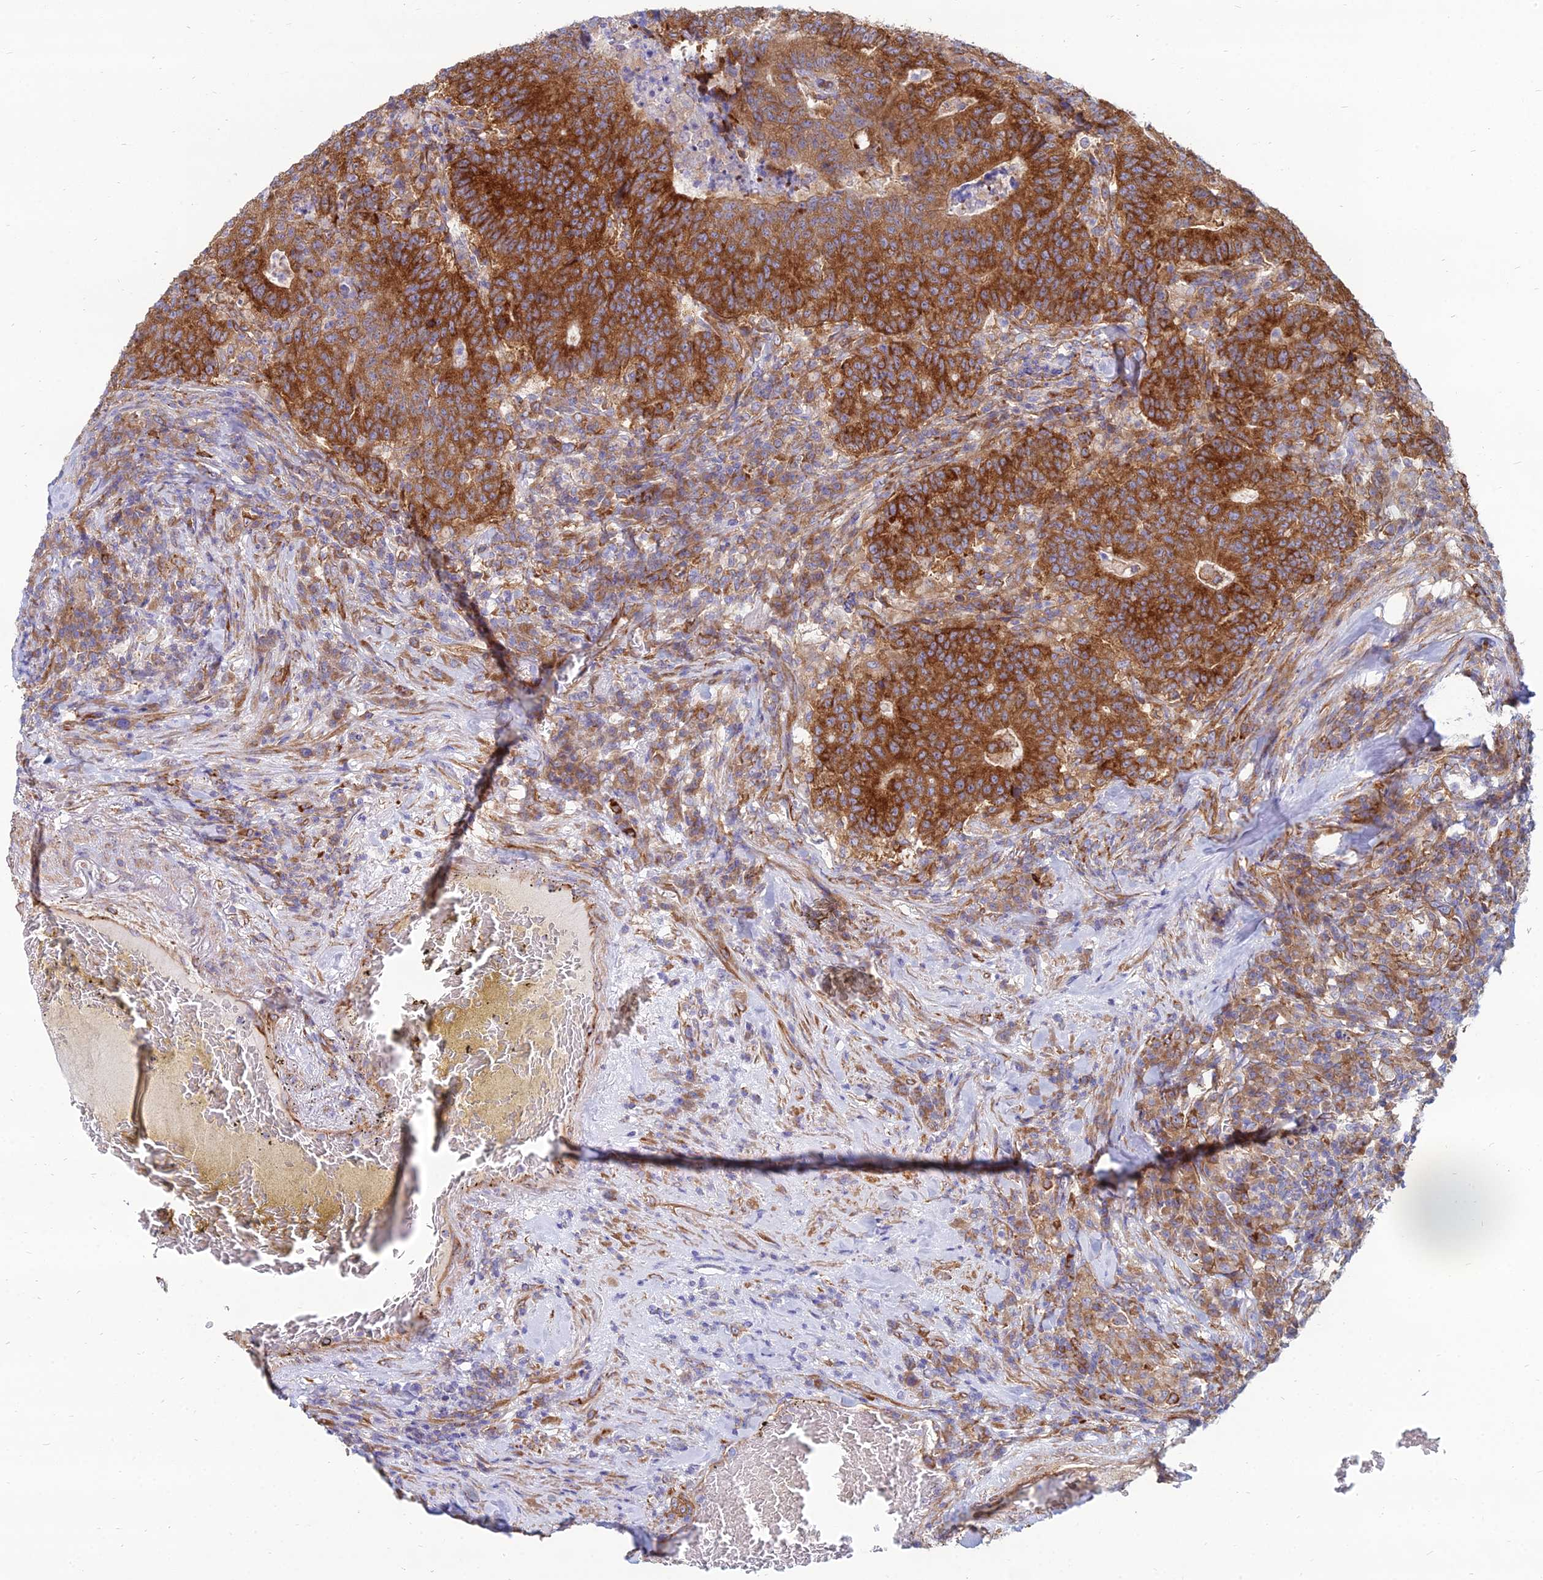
{"staining": {"intensity": "strong", "quantity": ">75%", "location": "cytoplasmic/membranous"}, "tissue": "colorectal cancer", "cell_type": "Tumor cells", "image_type": "cancer", "snomed": [{"axis": "morphology", "description": "Adenocarcinoma, NOS"}, {"axis": "topography", "description": "Colon"}], "caption": "Immunohistochemical staining of colorectal adenocarcinoma reveals high levels of strong cytoplasmic/membranous expression in approximately >75% of tumor cells.", "gene": "TXLNA", "patient": {"sex": "female", "age": 75}}